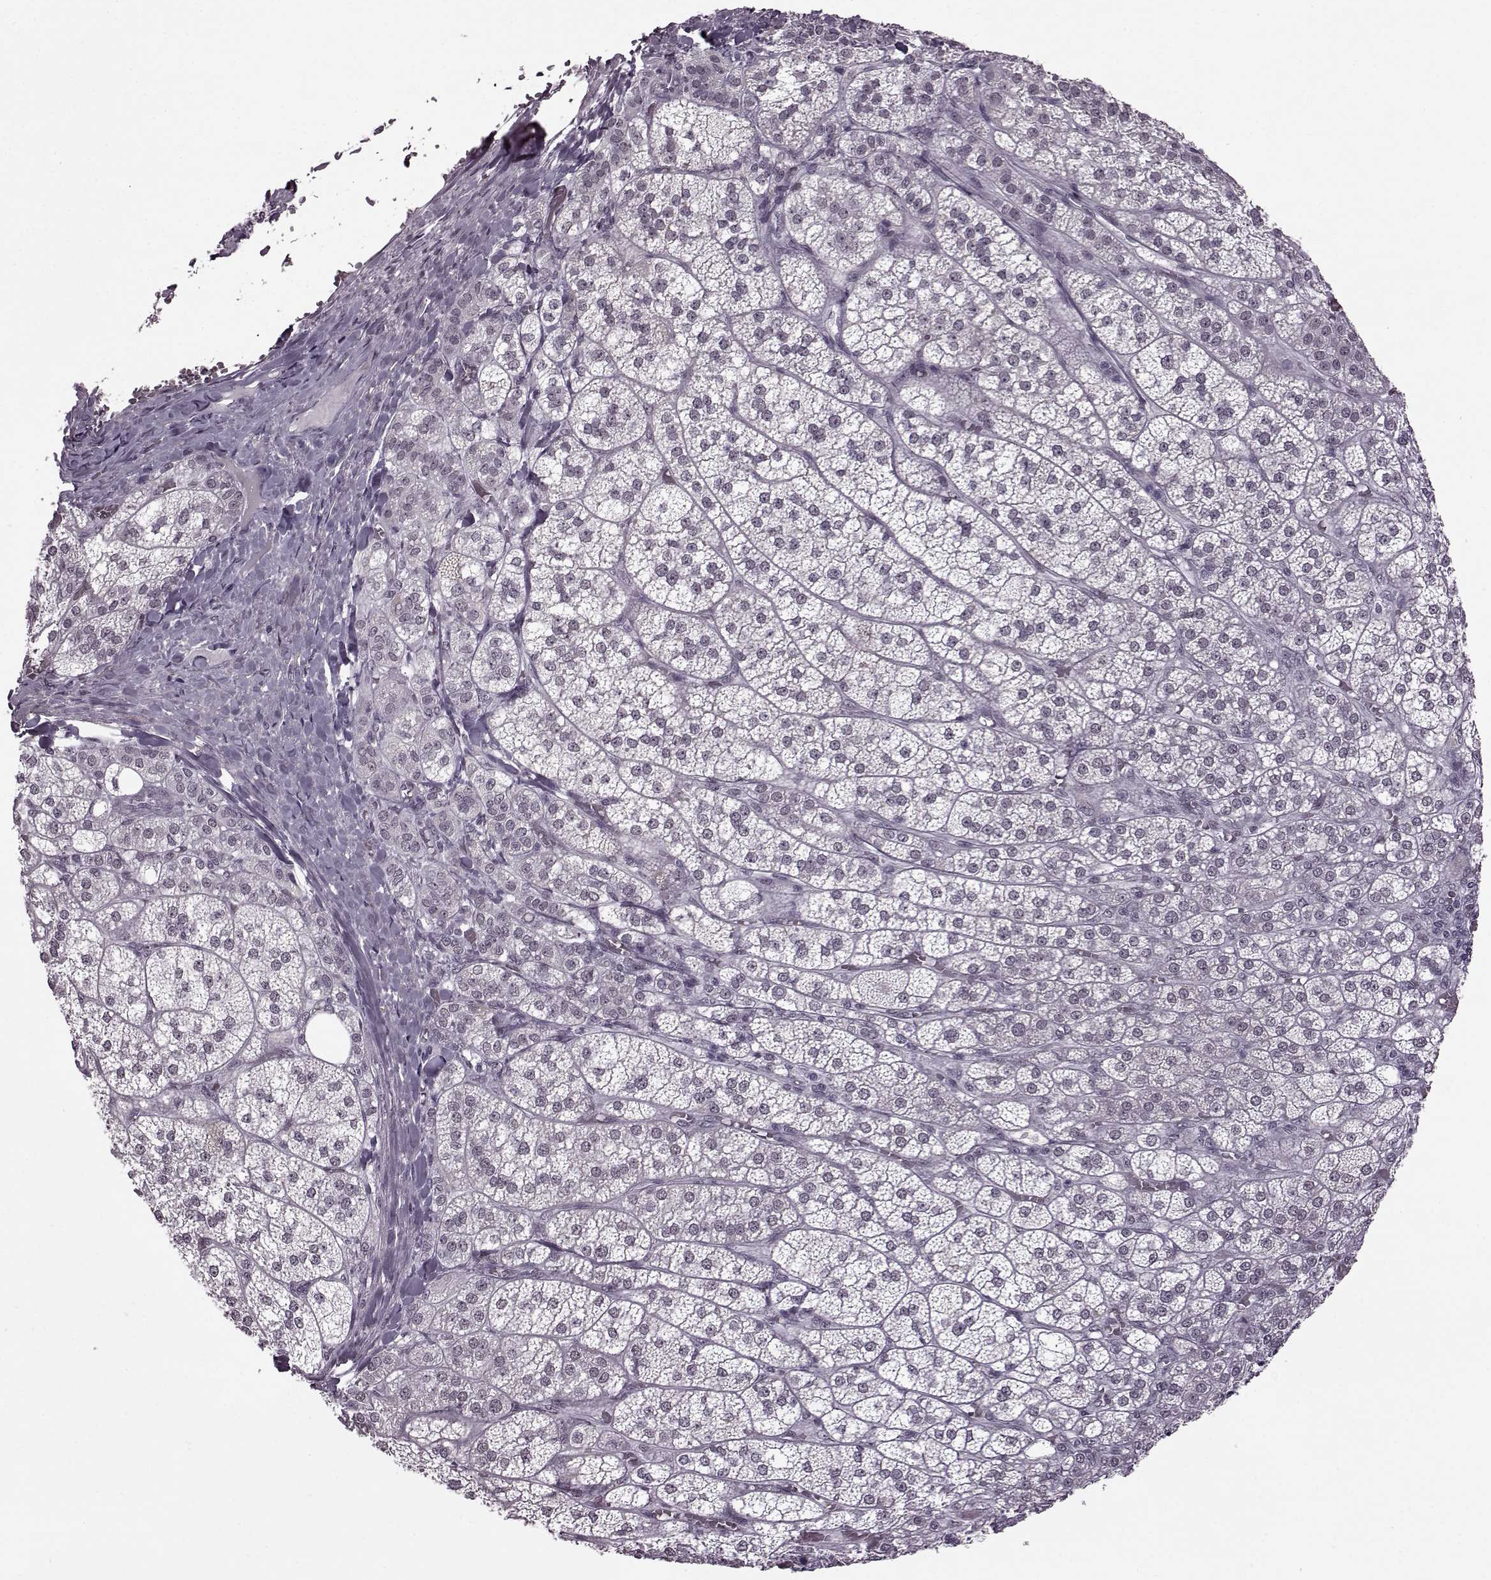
{"staining": {"intensity": "negative", "quantity": "none", "location": "none"}, "tissue": "adrenal gland", "cell_type": "Glandular cells", "image_type": "normal", "snomed": [{"axis": "morphology", "description": "Normal tissue, NOS"}, {"axis": "topography", "description": "Adrenal gland"}], "caption": "This is a photomicrograph of immunohistochemistry staining of unremarkable adrenal gland, which shows no positivity in glandular cells.", "gene": "SLC28A2", "patient": {"sex": "female", "age": 60}}